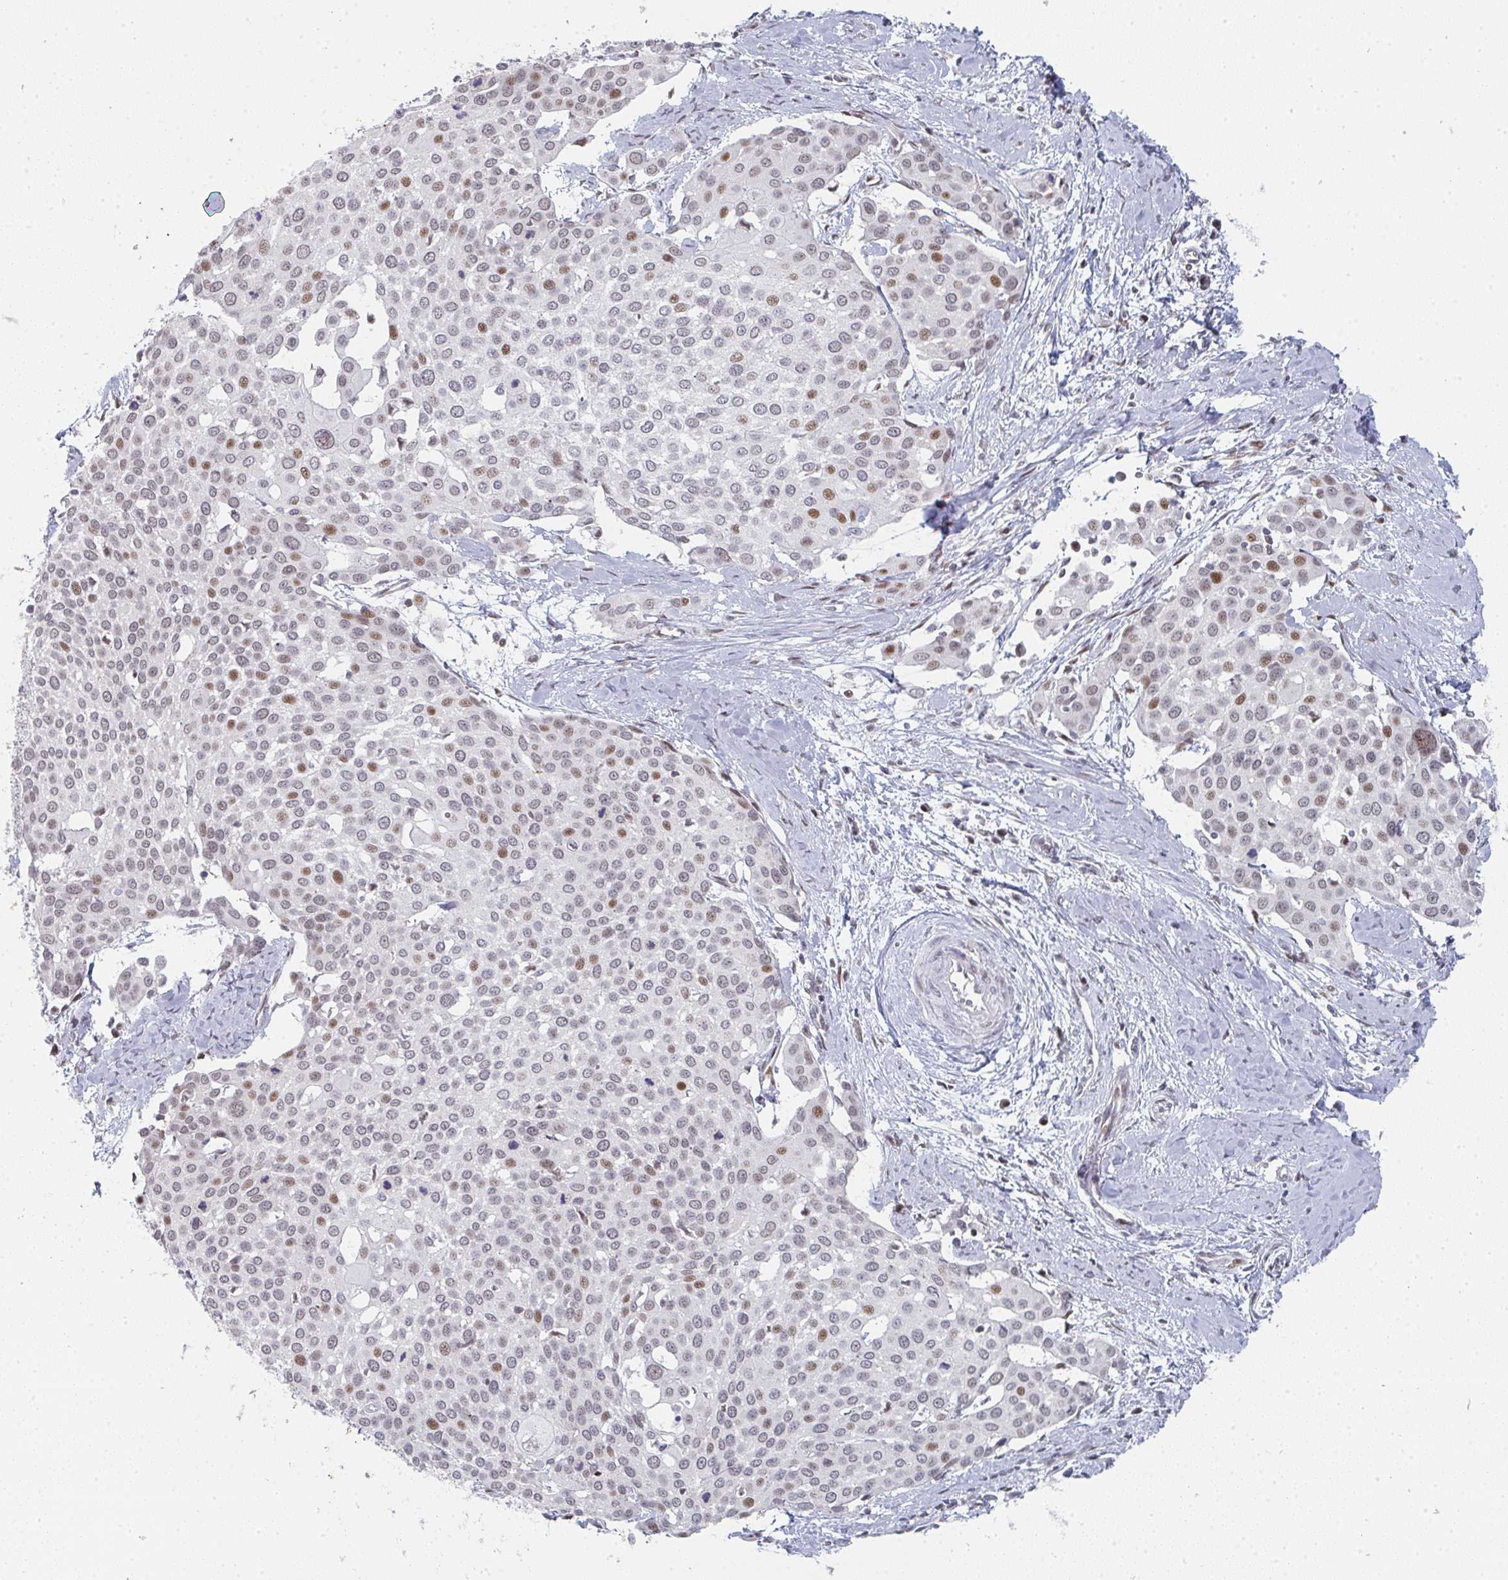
{"staining": {"intensity": "moderate", "quantity": "<25%", "location": "nuclear"}, "tissue": "cervical cancer", "cell_type": "Tumor cells", "image_type": "cancer", "snomed": [{"axis": "morphology", "description": "Squamous cell carcinoma, NOS"}, {"axis": "topography", "description": "Cervix"}], "caption": "Moderate nuclear expression is seen in approximately <25% of tumor cells in cervical squamous cell carcinoma.", "gene": "LIN54", "patient": {"sex": "female", "age": 44}}